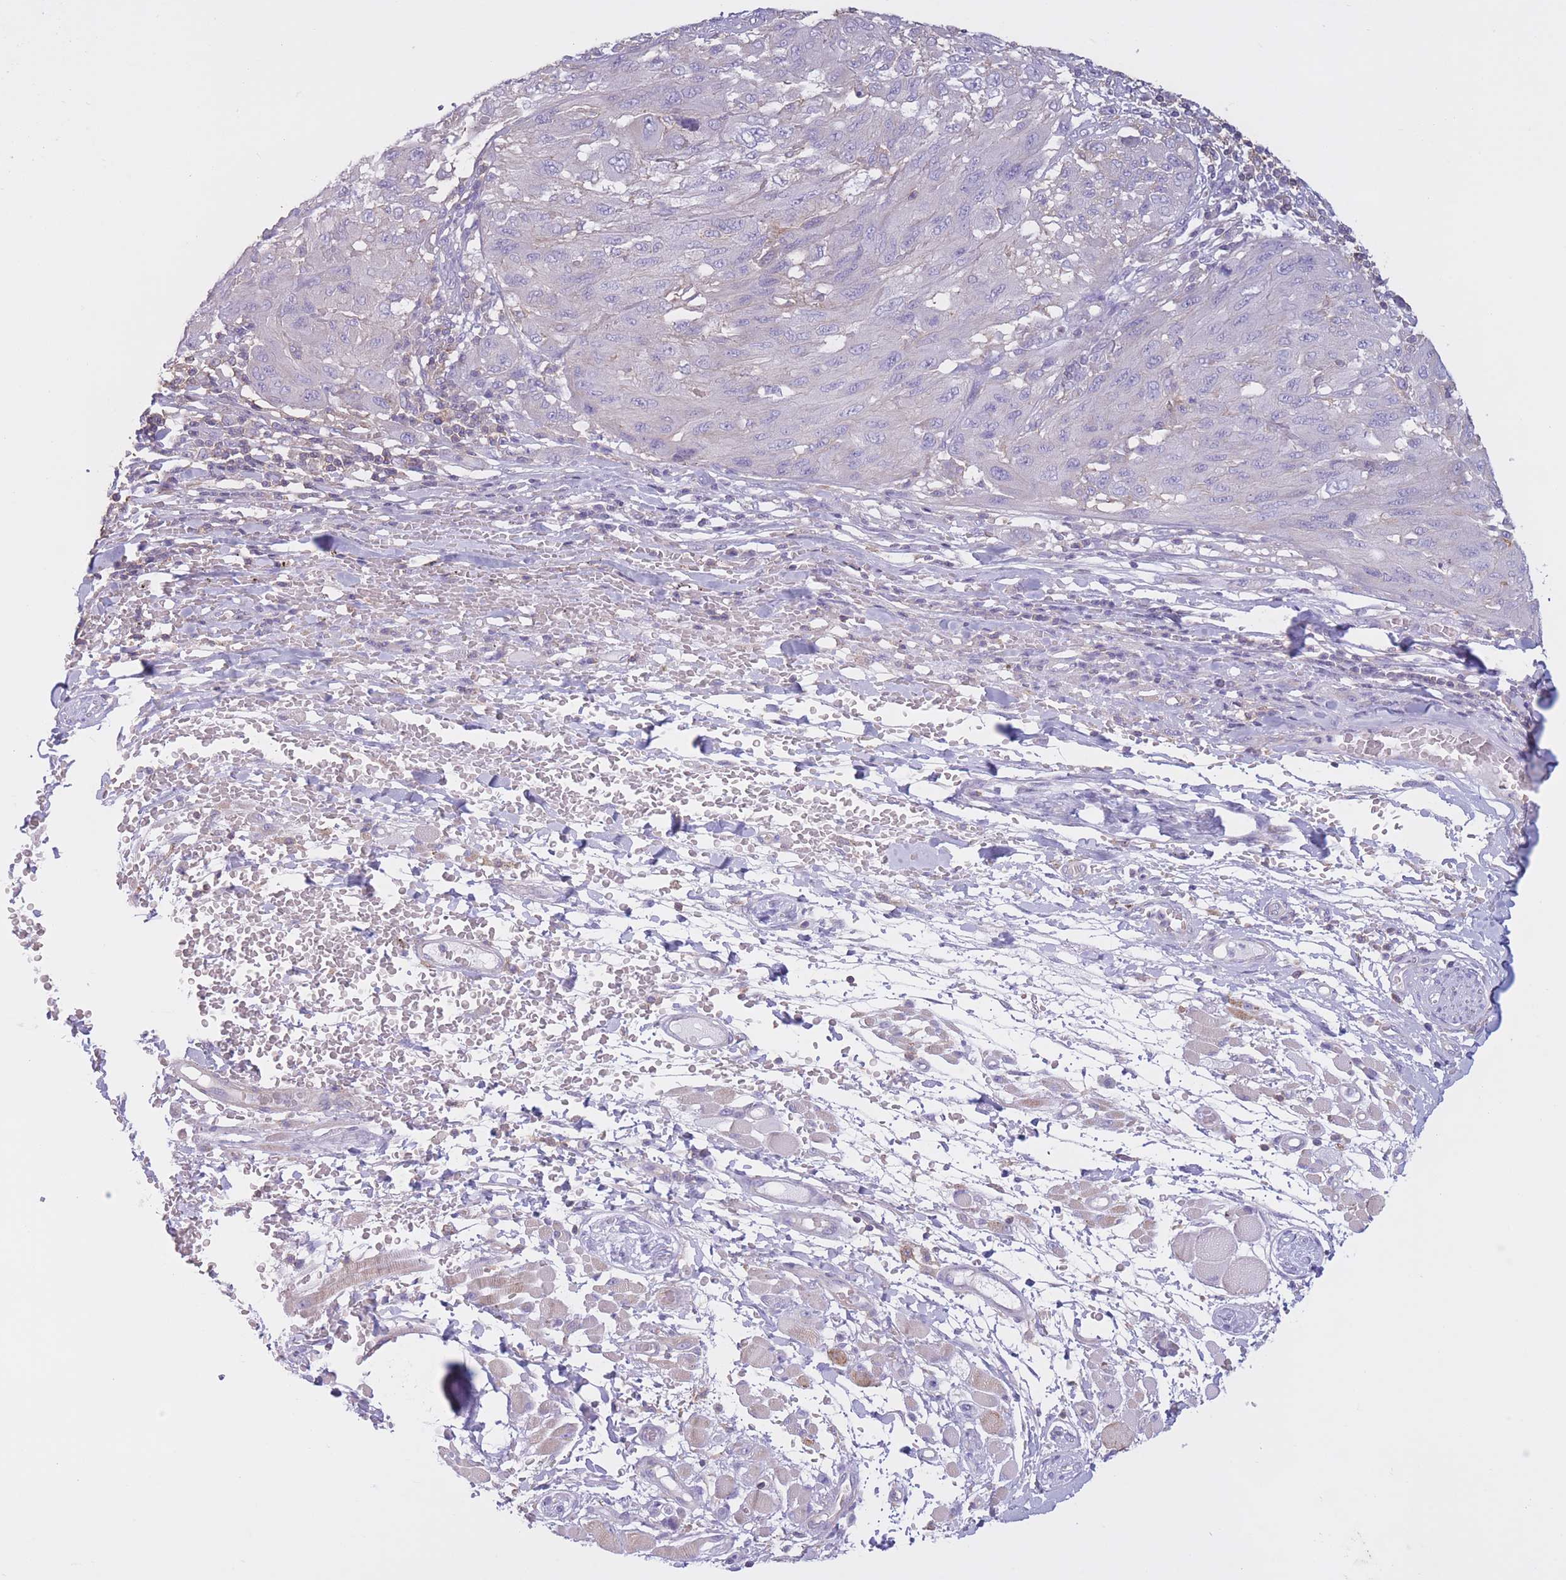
{"staining": {"intensity": "negative", "quantity": "none", "location": "none"}, "tissue": "melanoma", "cell_type": "Tumor cells", "image_type": "cancer", "snomed": [{"axis": "morphology", "description": "Malignant melanoma, NOS"}, {"axis": "topography", "description": "Skin"}], "caption": "Immunohistochemical staining of human malignant melanoma shows no significant expression in tumor cells.", "gene": "PDHA1", "patient": {"sex": "female", "age": 91}}